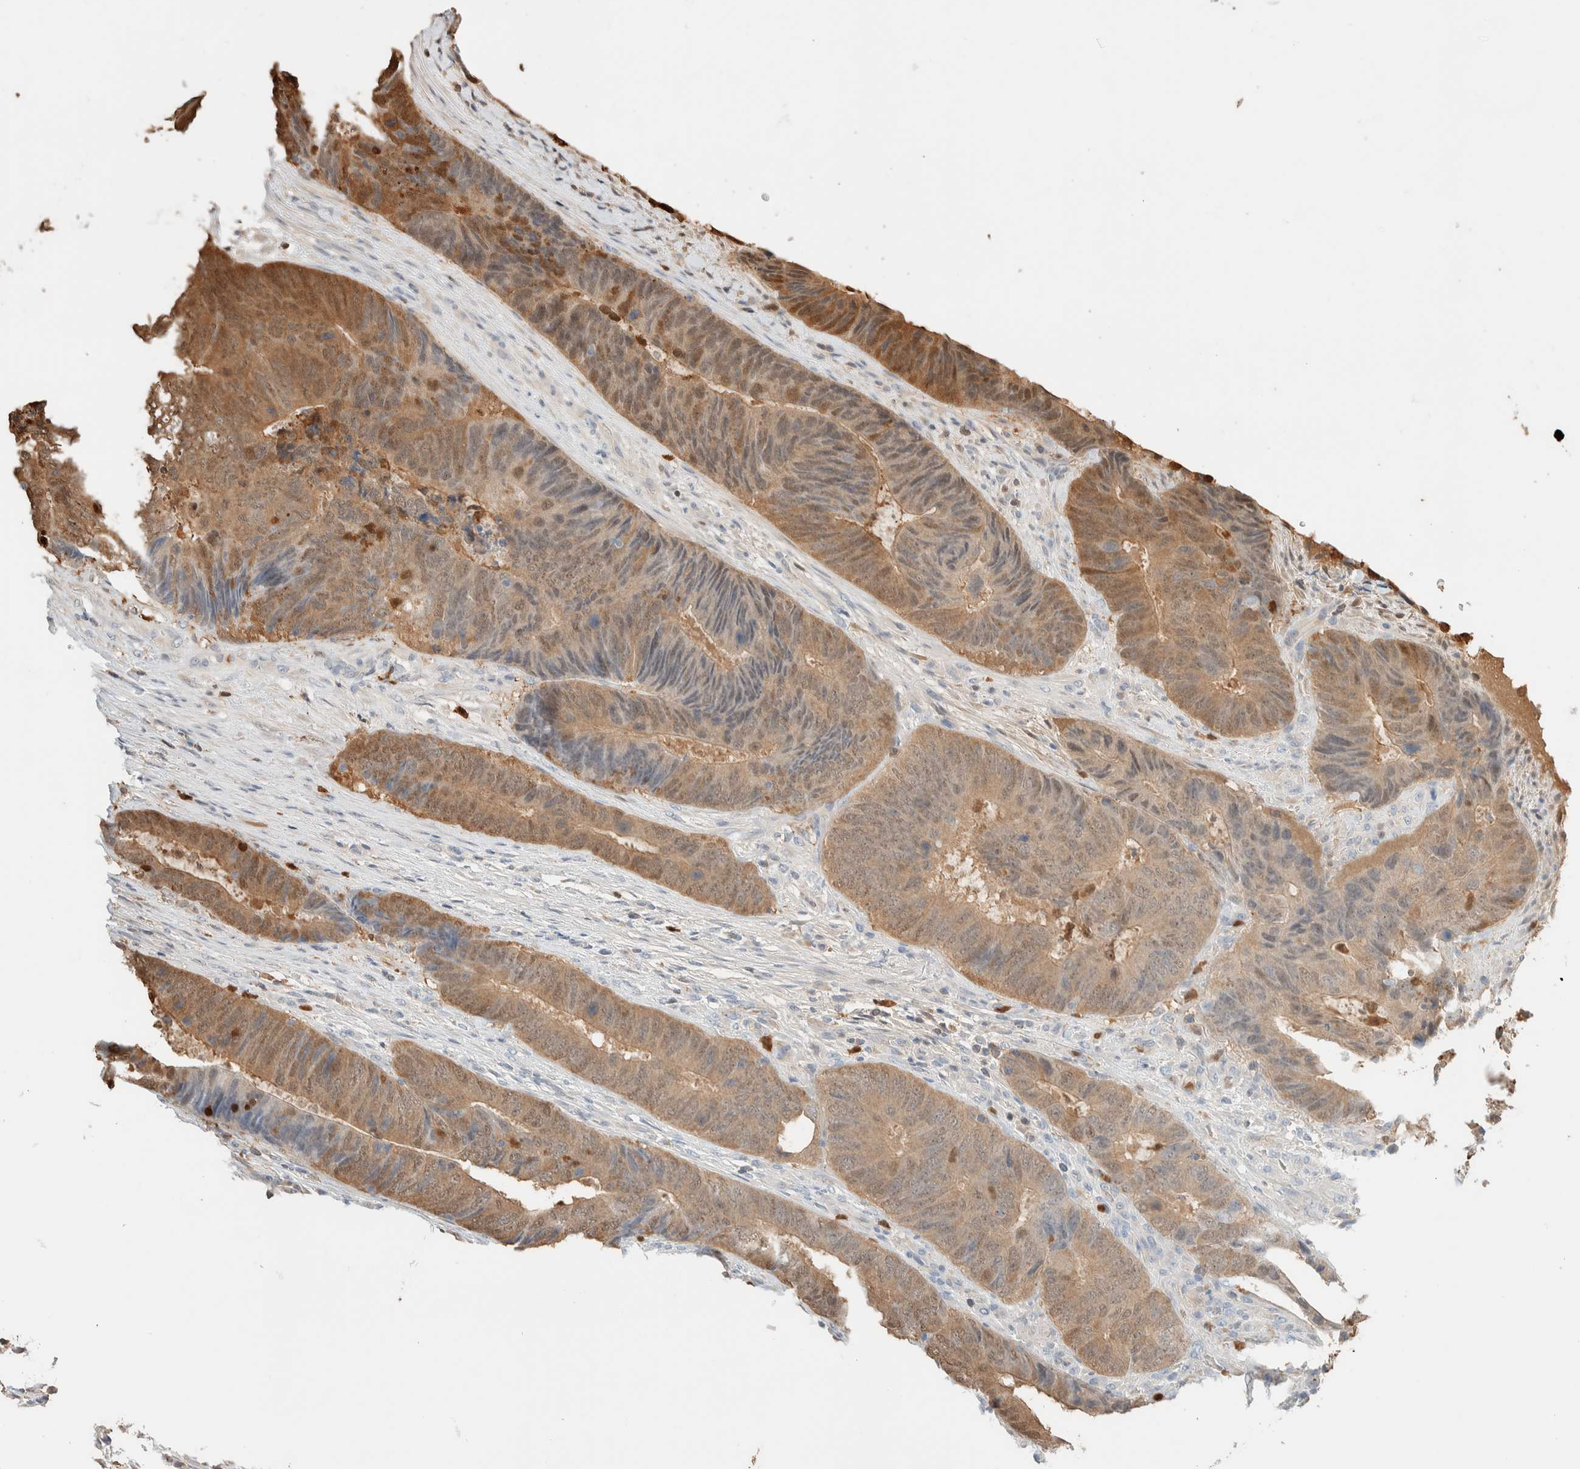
{"staining": {"intensity": "moderate", "quantity": "25%-75%", "location": "cytoplasmic/membranous,nuclear"}, "tissue": "colorectal cancer", "cell_type": "Tumor cells", "image_type": "cancer", "snomed": [{"axis": "morphology", "description": "Adenocarcinoma, NOS"}, {"axis": "topography", "description": "Colon"}], "caption": "Human colorectal cancer (adenocarcinoma) stained with a brown dye exhibits moderate cytoplasmic/membranous and nuclear positive staining in about 25%-75% of tumor cells.", "gene": "SETD4", "patient": {"sex": "male", "age": 56}}